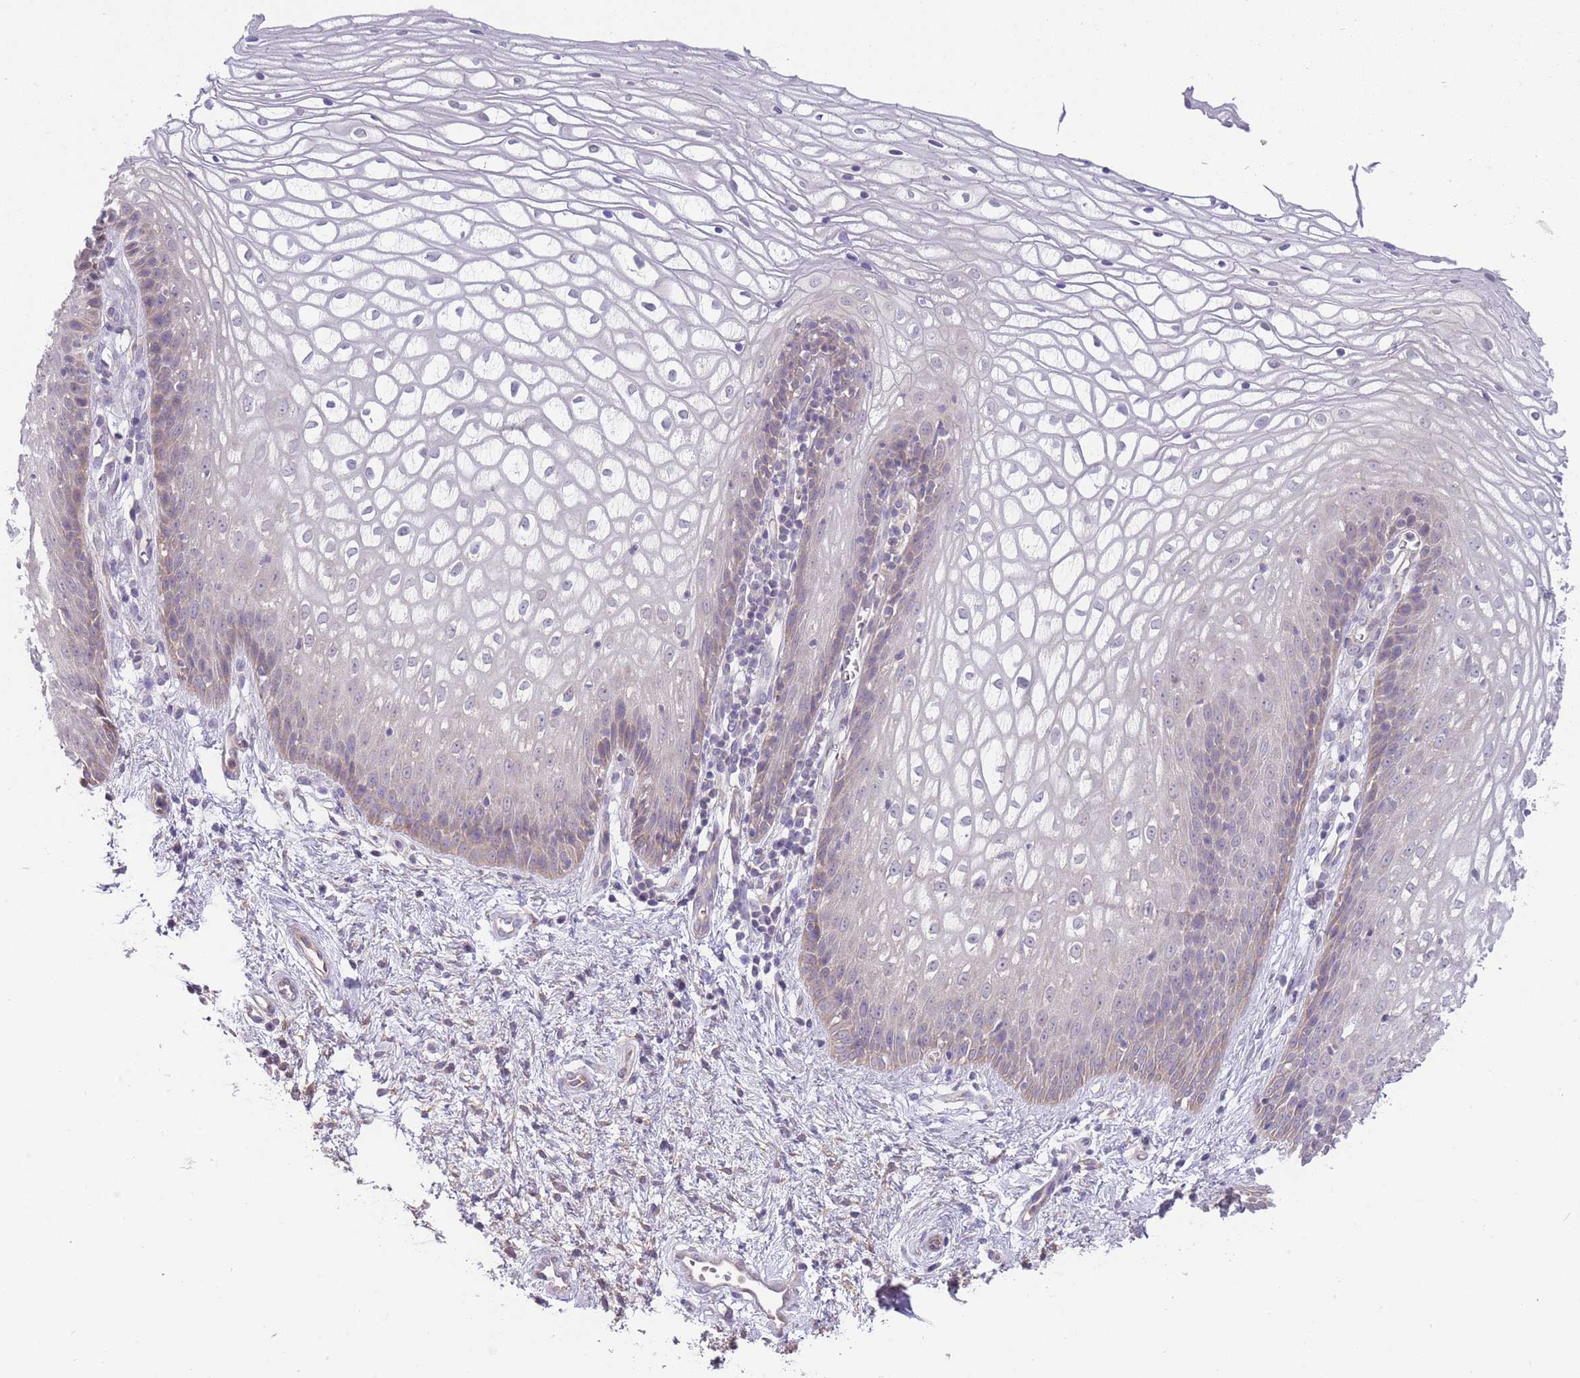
{"staining": {"intensity": "negative", "quantity": "none", "location": "none"}, "tissue": "vagina", "cell_type": "Squamous epithelial cells", "image_type": "normal", "snomed": [{"axis": "morphology", "description": "Normal tissue, NOS"}, {"axis": "topography", "description": "Vagina"}], "caption": "High magnification brightfield microscopy of unremarkable vagina stained with DAB (brown) and counterstained with hematoxylin (blue): squamous epithelial cells show no significant expression.", "gene": "SKOR2", "patient": {"sex": "female", "age": 34}}